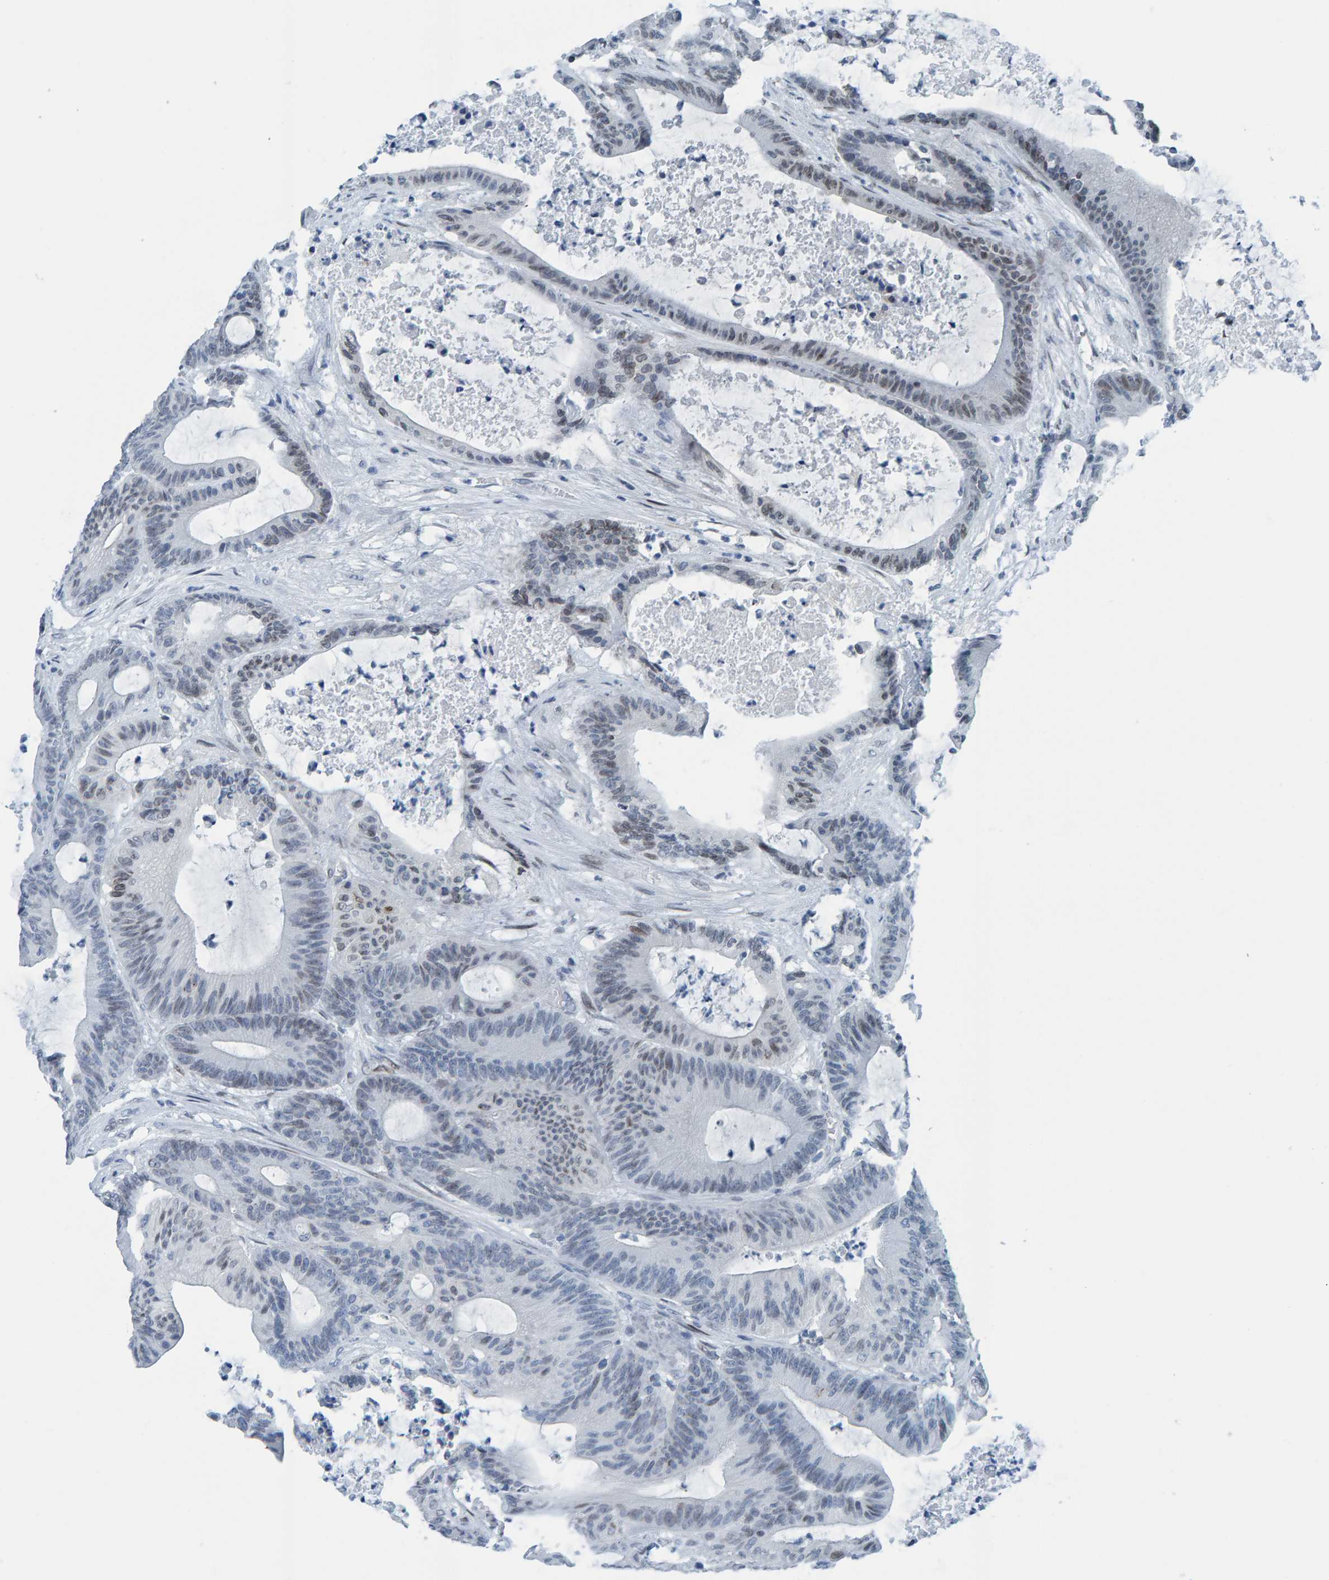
{"staining": {"intensity": "weak", "quantity": "<25%", "location": "cytoplasmic/membranous,nuclear"}, "tissue": "colorectal cancer", "cell_type": "Tumor cells", "image_type": "cancer", "snomed": [{"axis": "morphology", "description": "Adenocarcinoma, NOS"}, {"axis": "topography", "description": "Colon"}], "caption": "IHC of human colorectal adenocarcinoma shows no expression in tumor cells.", "gene": "LMNB2", "patient": {"sex": "female", "age": 84}}